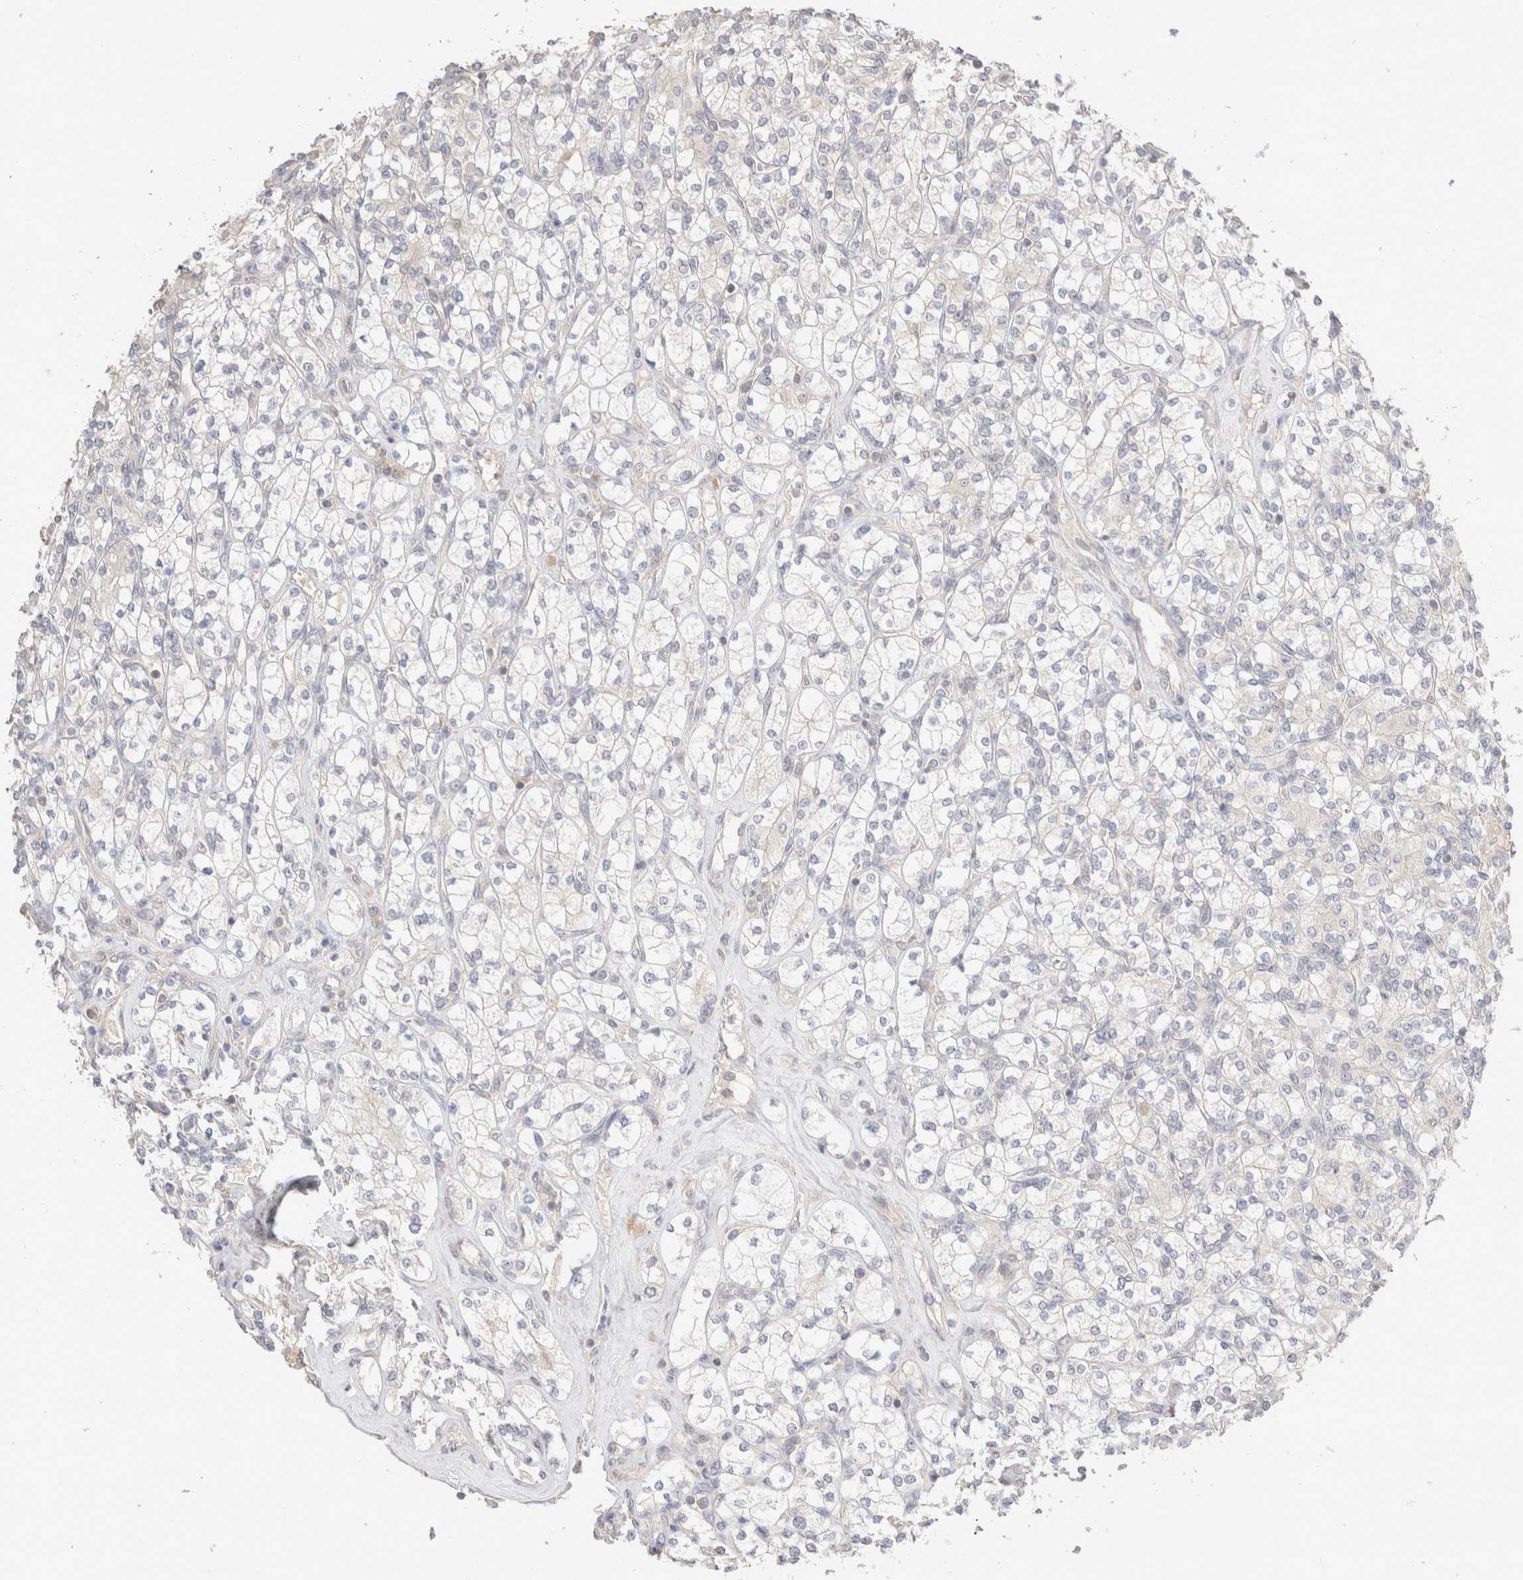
{"staining": {"intensity": "negative", "quantity": "none", "location": "none"}, "tissue": "renal cancer", "cell_type": "Tumor cells", "image_type": "cancer", "snomed": [{"axis": "morphology", "description": "Adenocarcinoma, NOS"}, {"axis": "topography", "description": "Kidney"}], "caption": "High magnification brightfield microscopy of renal cancer (adenocarcinoma) stained with DAB (brown) and counterstained with hematoxylin (blue): tumor cells show no significant expression.", "gene": "TRIM41", "patient": {"sex": "male", "age": 77}}